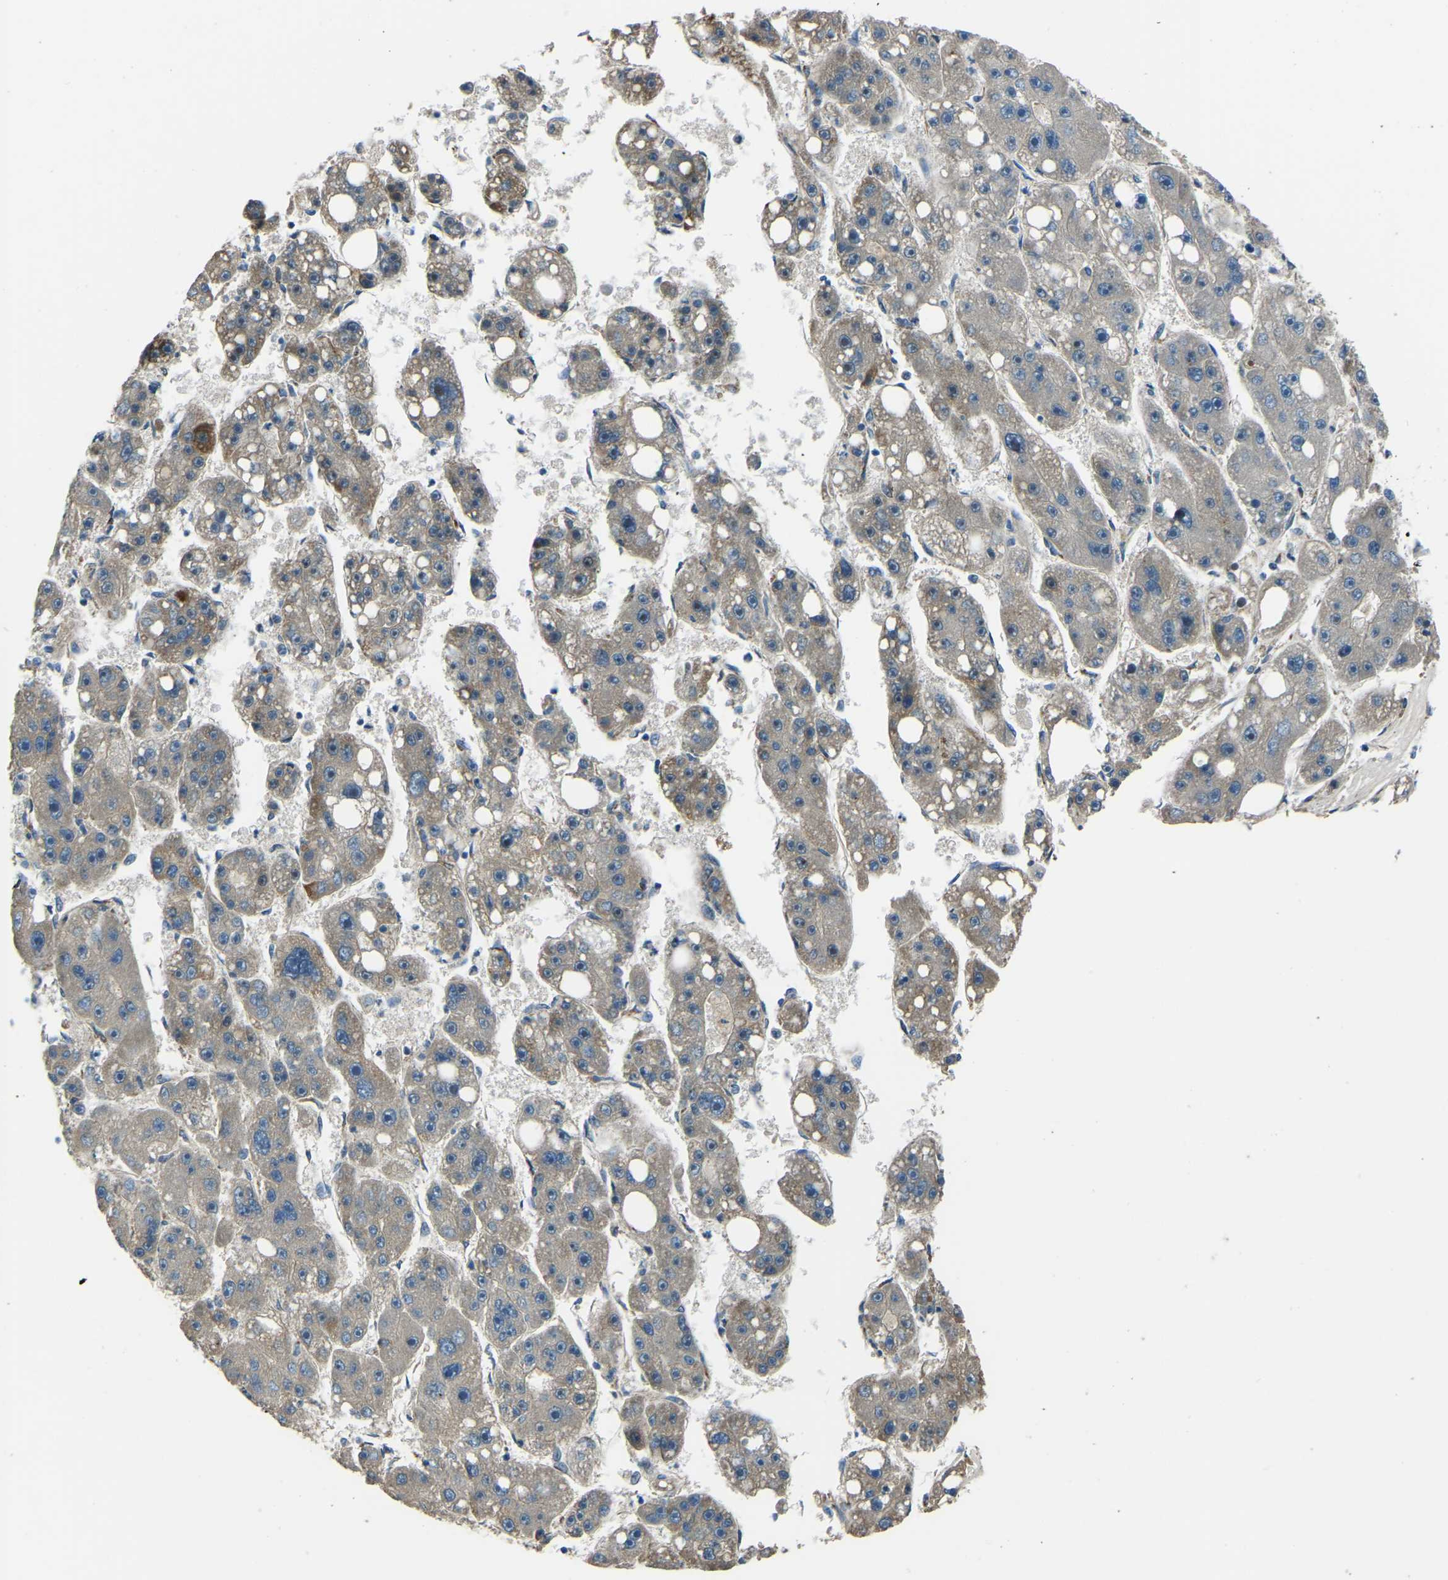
{"staining": {"intensity": "moderate", "quantity": "<25%", "location": "cytoplasmic/membranous"}, "tissue": "liver cancer", "cell_type": "Tumor cells", "image_type": "cancer", "snomed": [{"axis": "morphology", "description": "Carcinoma, Hepatocellular, NOS"}, {"axis": "topography", "description": "Liver"}], "caption": "Tumor cells exhibit moderate cytoplasmic/membranous staining in approximately <25% of cells in hepatocellular carcinoma (liver).", "gene": "COL3A1", "patient": {"sex": "female", "age": 61}}